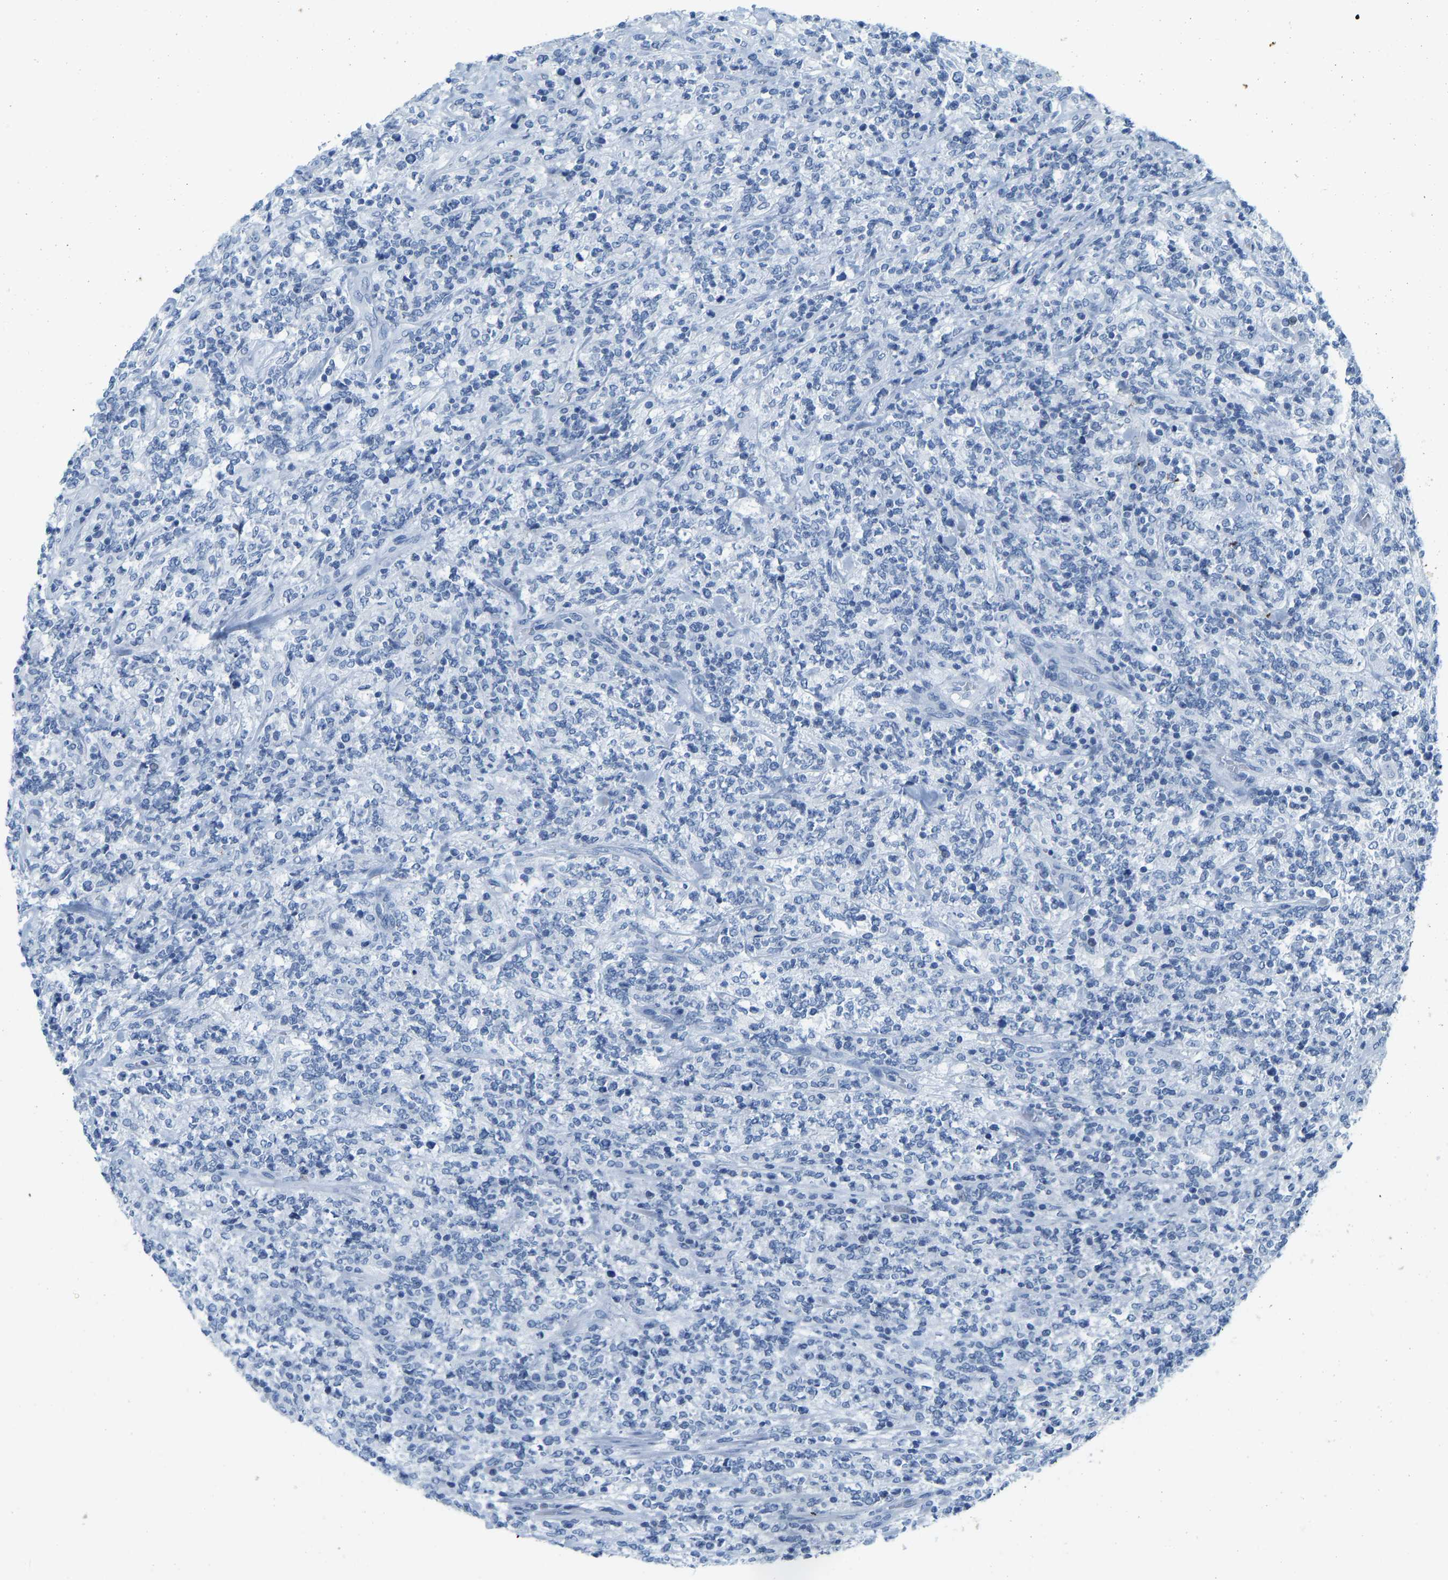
{"staining": {"intensity": "negative", "quantity": "none", "location": "none"}, "tissue": "lymphoma", "cell_type": "Tumor cells", "image_type": "cancer", "snomed": [{"axis": "morphology", "description": "Malignant lymphoma, non-Hodgkin's type, High grade"}, {"axis": "topography", "description": "Soft tissue"}], "caption": "IHC of human lymphoma reveals no positivity in tumor cells.", "gene": "SERPINB3", "patient": {"sex": "male", "age": 18}}